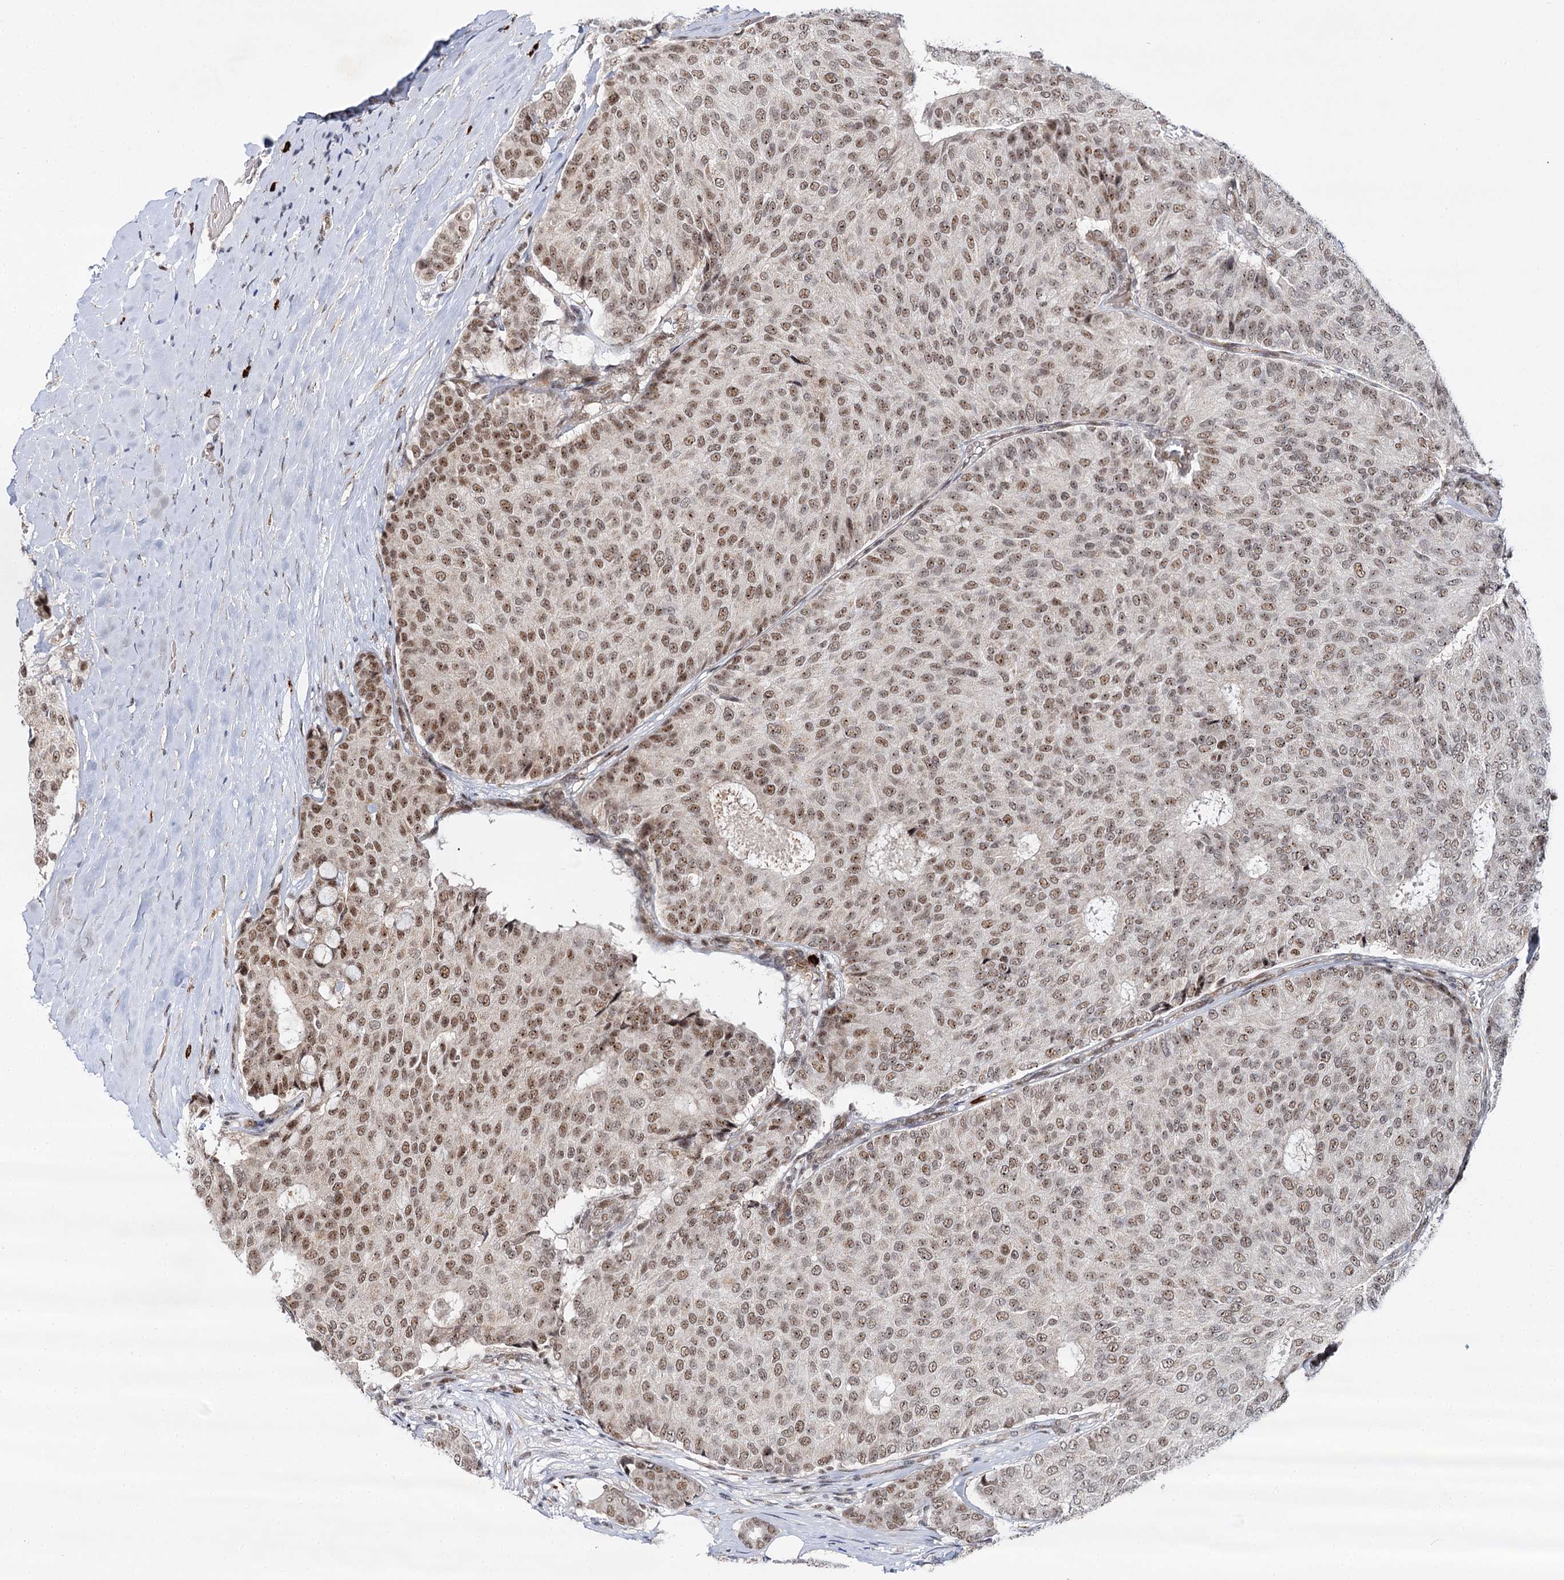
{"staining": {"intensity": "moderate", "quantity": ">75%", "location": "nuclear"}, "tissue": "breast cancer", "cell_type": "Tumor cells", "image_type": "cancer", "snomed": [{"axis": "morphology", "description": "Duct carcinoma"}, {"axis": "topography", "description": "Breast"}], "caption": "Intraductal carcinoma (breast) stained with immunohistochemistry (IHC) displays moderate nuclear positivity in about >75% of tumor cells. The staining was performed using DAB (3,3'-diaminobenzidine), with brown indicating positive protein expression. Nuclei are stained blue with hematoxylin.", "gene": "BUD13", "patient": {"sex": "female", "age": 75}}